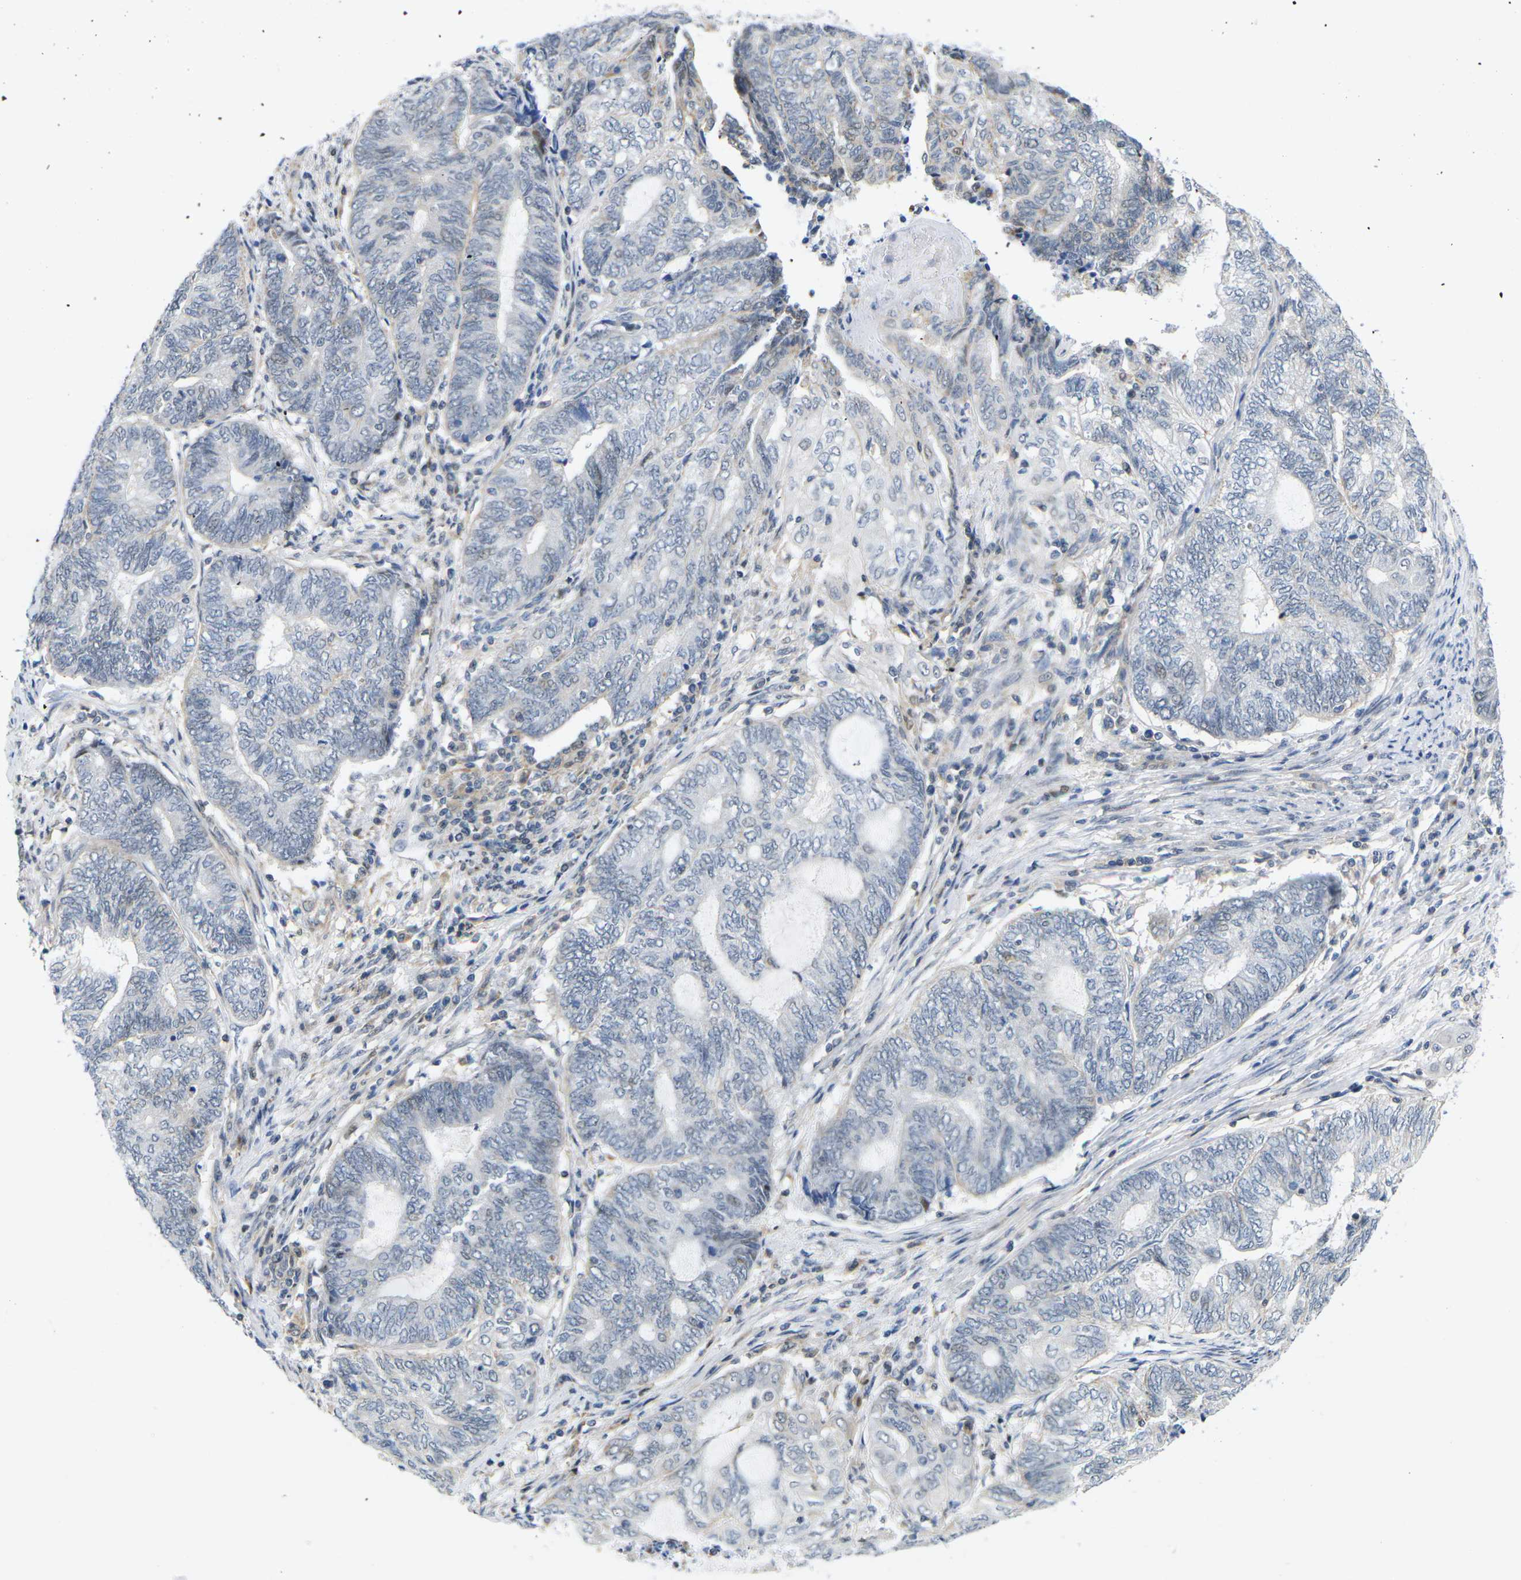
{"staining": {"intensity": "weak", "quantity": "<25%", "location": "cytoplasmic/membranous"}, "tissue": "endometrial cancer", "cell_type": "Tumor cells", "image_type": "cancer", "snomed": [{"axis": "morphology", "description": "Adenocarcinoma, NOS"}, {"axis": "topography", "description": "Uterus"}, {"axis": "topography", "description": "Endometrium"}], "caption": "This histopathology image is of endometrial cancer (adenocarcinoma) stained with immunohistochemistry to label a protein in brown with the nuclei are counter-stained blue. There is no staining in tumor cells.", "gene": "OTOF", "patient": {"sex": "female", "age": 70}}